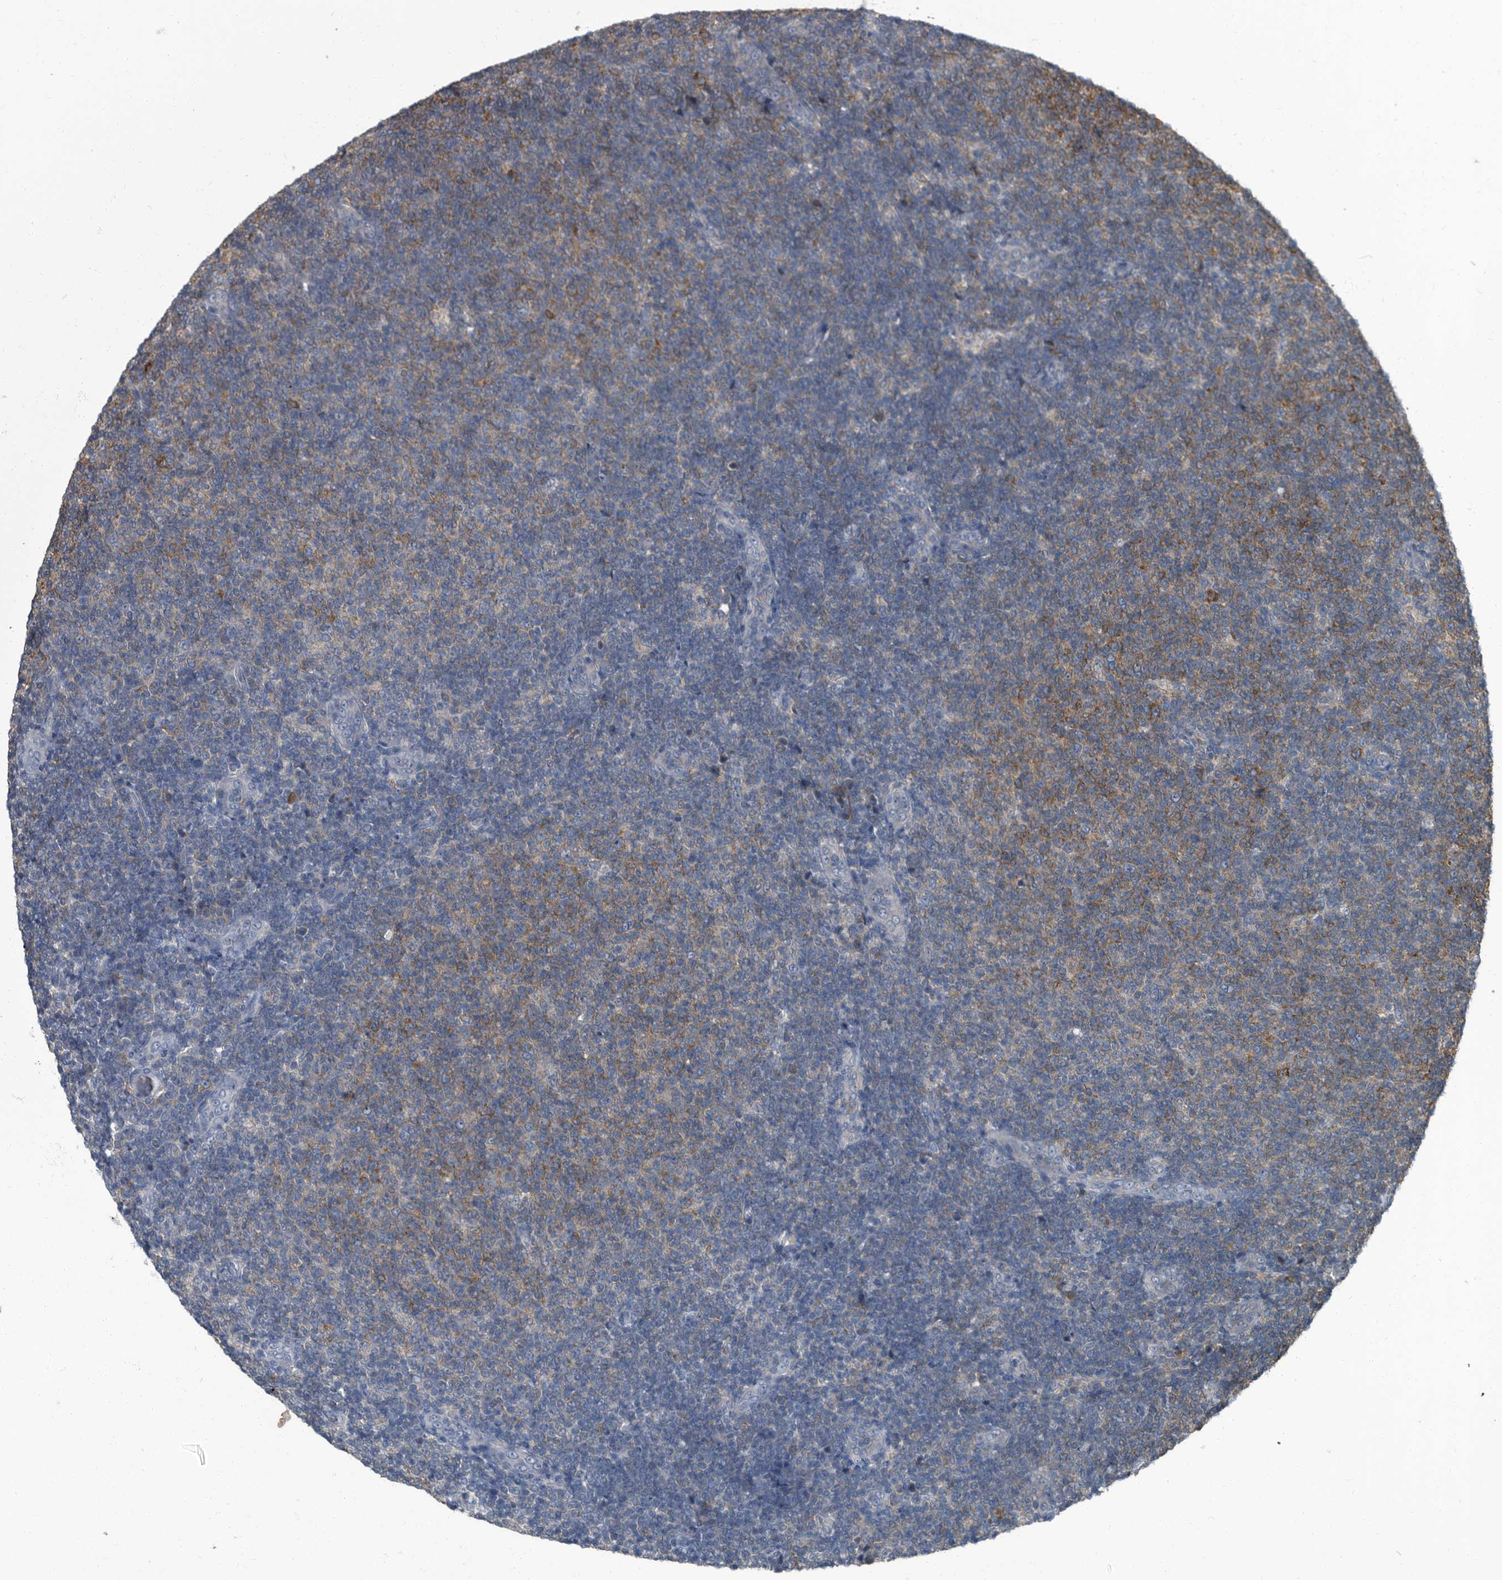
{"staining": {"intensity": "moderate", "quantity": "25%-75%", "location": "cytoplasmic/membranous"}, "tissue": "lymphoma", "cell_type": "Tumor cells", "image_type": "cancer", "snomed": [{"axis": "morphology", "description": "Malignant lymphoma, non-Hodgkin's type, Low grade"}, {"axis": "topography", "description": "Lymph node"}], "caption": "The immunohistochemical stain shows moderate cytoplasmic/membranous staining in tumor cells of malignant lymphoma, non-Hodgkin's type (low-grade) tissue. (IHC, brightfield microscopy, high magnification).", "gene": "CDV3", "patient": {"sex": "male", "age": 66}}